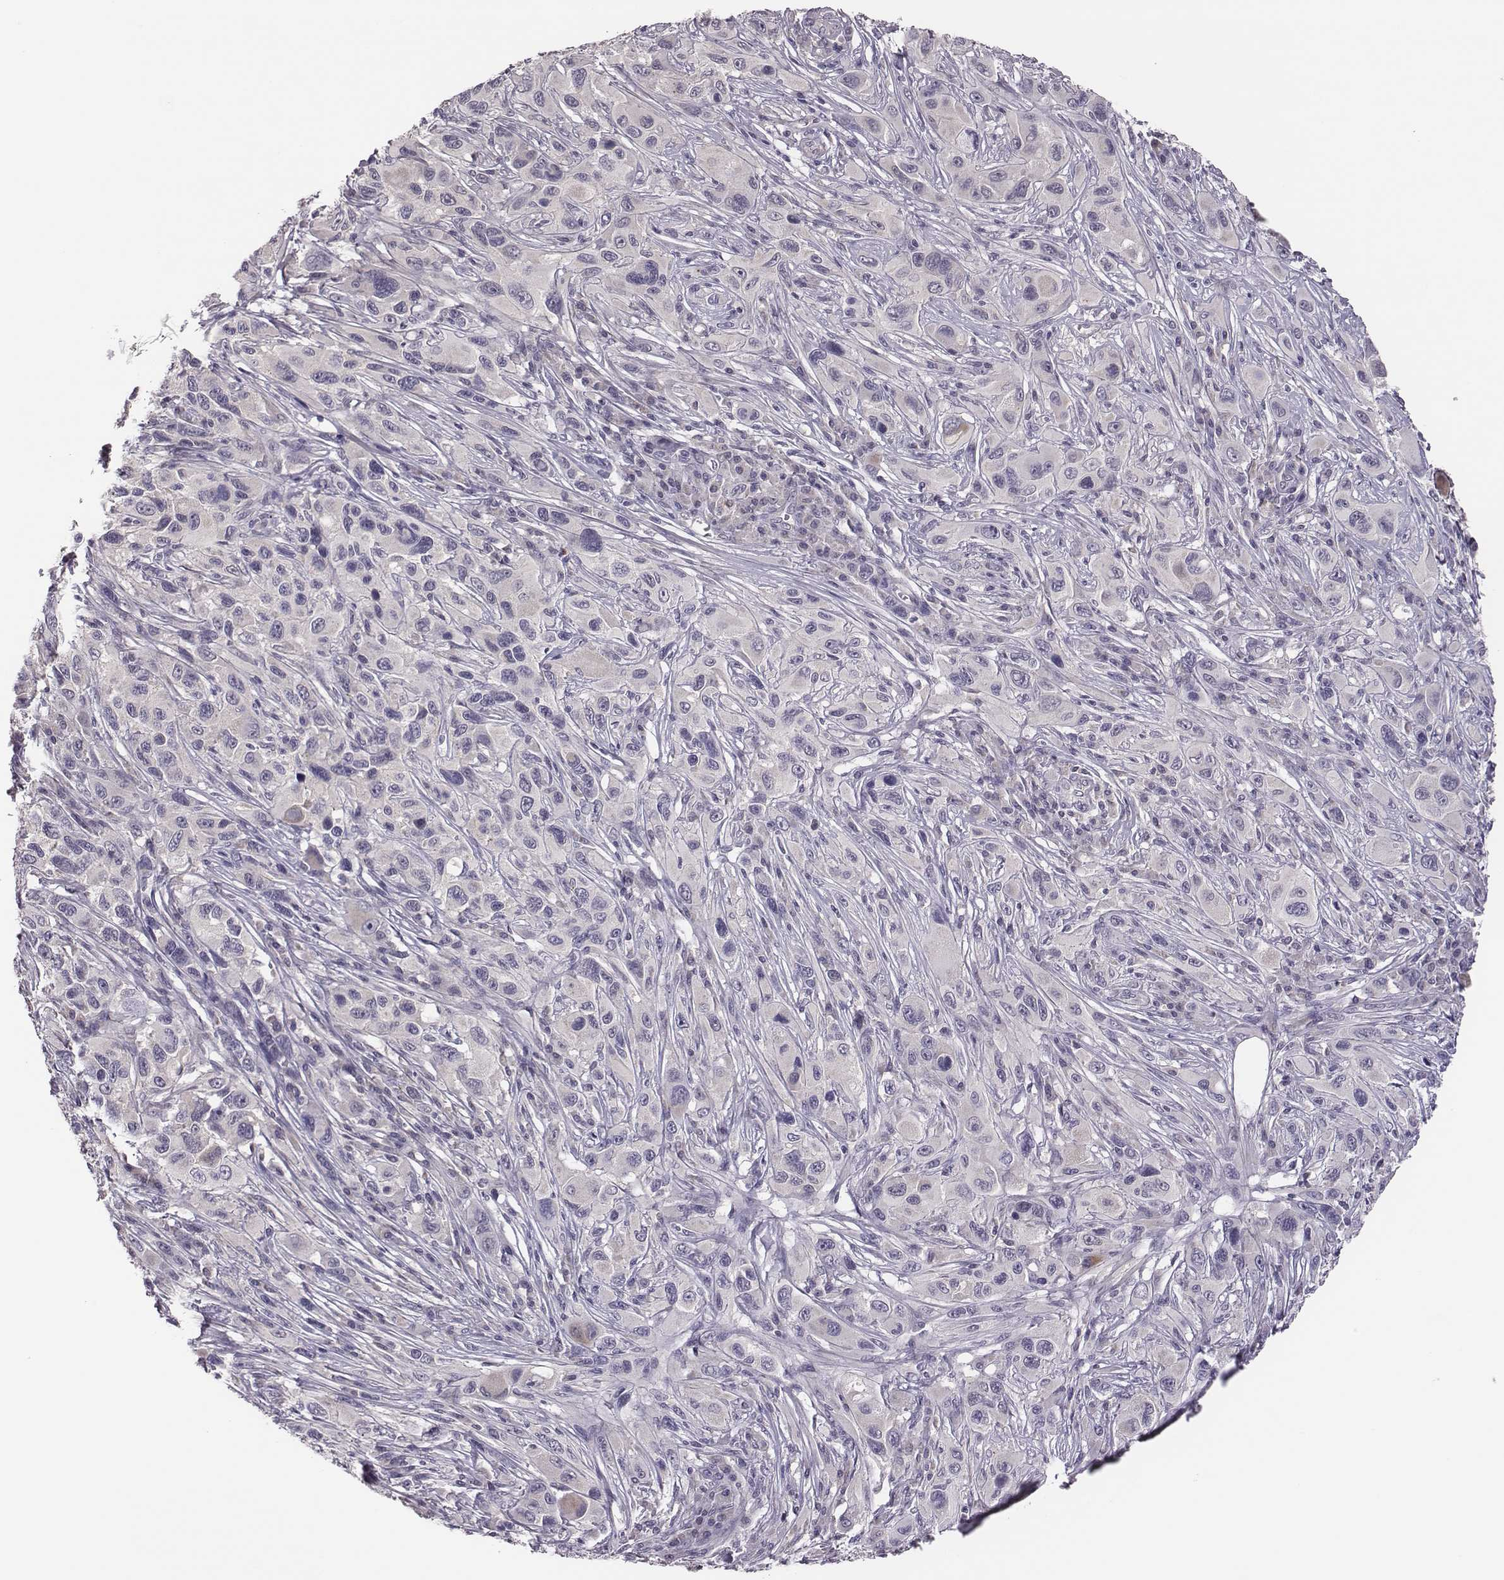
{"staining": {"intensity": "negative", "quantity": "none", "location": "none"}, "tissue": "melanoma", "cell_type": "Tumor cells", "image_type": "cancer", "snomed": [{"axis": "morphology", "description": "Malignant melanoma, NOS"}, {"axis": "topography", "description": "Skin"}], "caption": "Image shows no significant protein staining in tumor cells of malignant melanoma.", "gene": "KMO", "patient": {"sex": "male", "age": 53}}